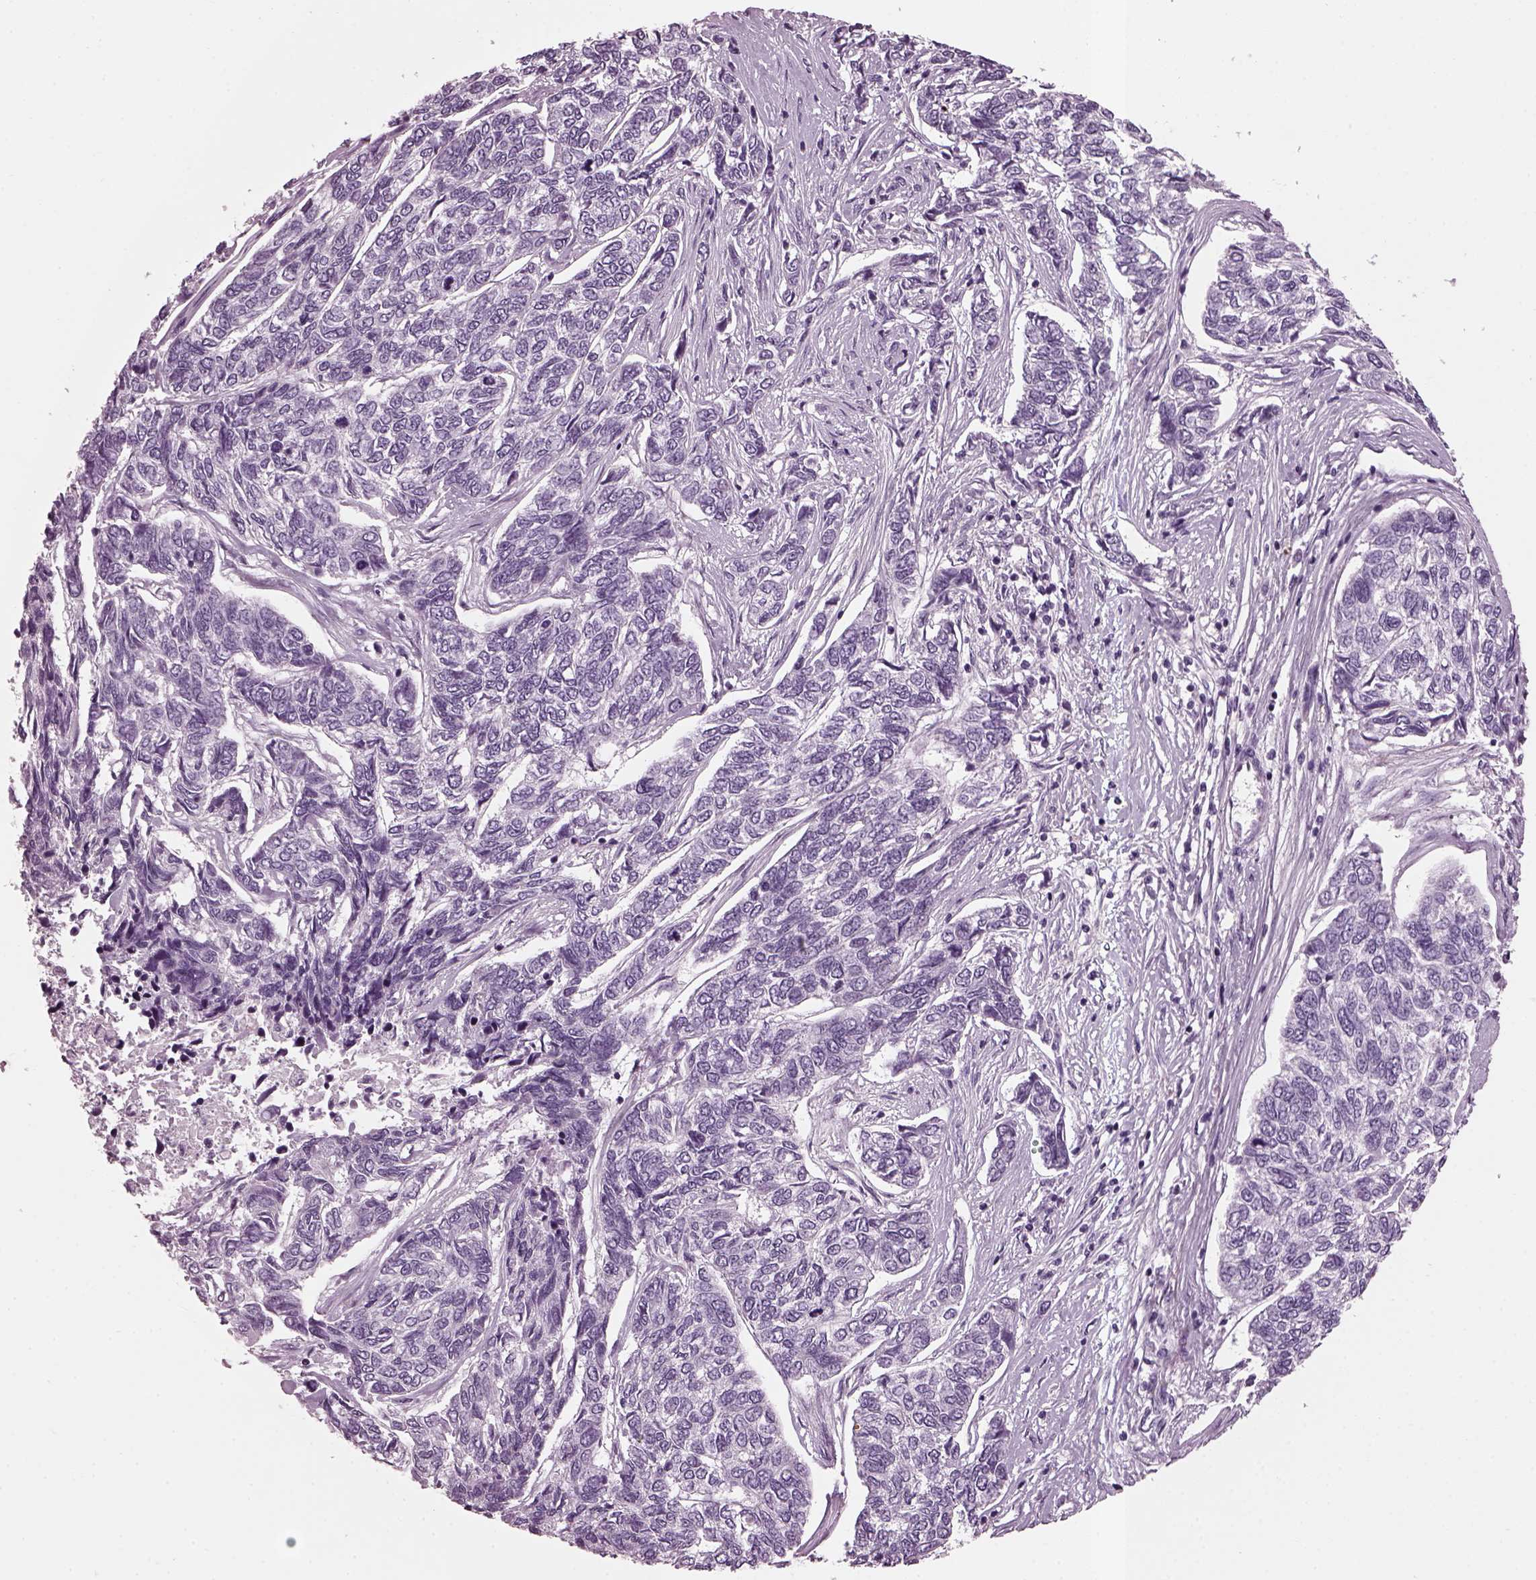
{"staining": {"intensity": "negative", "quantity": "none", "location": "none"}, "tissue": "skin cancer", "cell_type": "Tumor cells", "image_type": "cancer", "snomed": [{"axis": "morphology", "description": "Basal cell carcinoma"}, {"axis": "topography", "description": "Skin"}], "caption": "Immunohistochemical staining of skin basal cell carcinoma exhibits no significant expression in tumor cells.", "gene": "DPYSL5", "patient": {"sex": "female", "age": 65}}